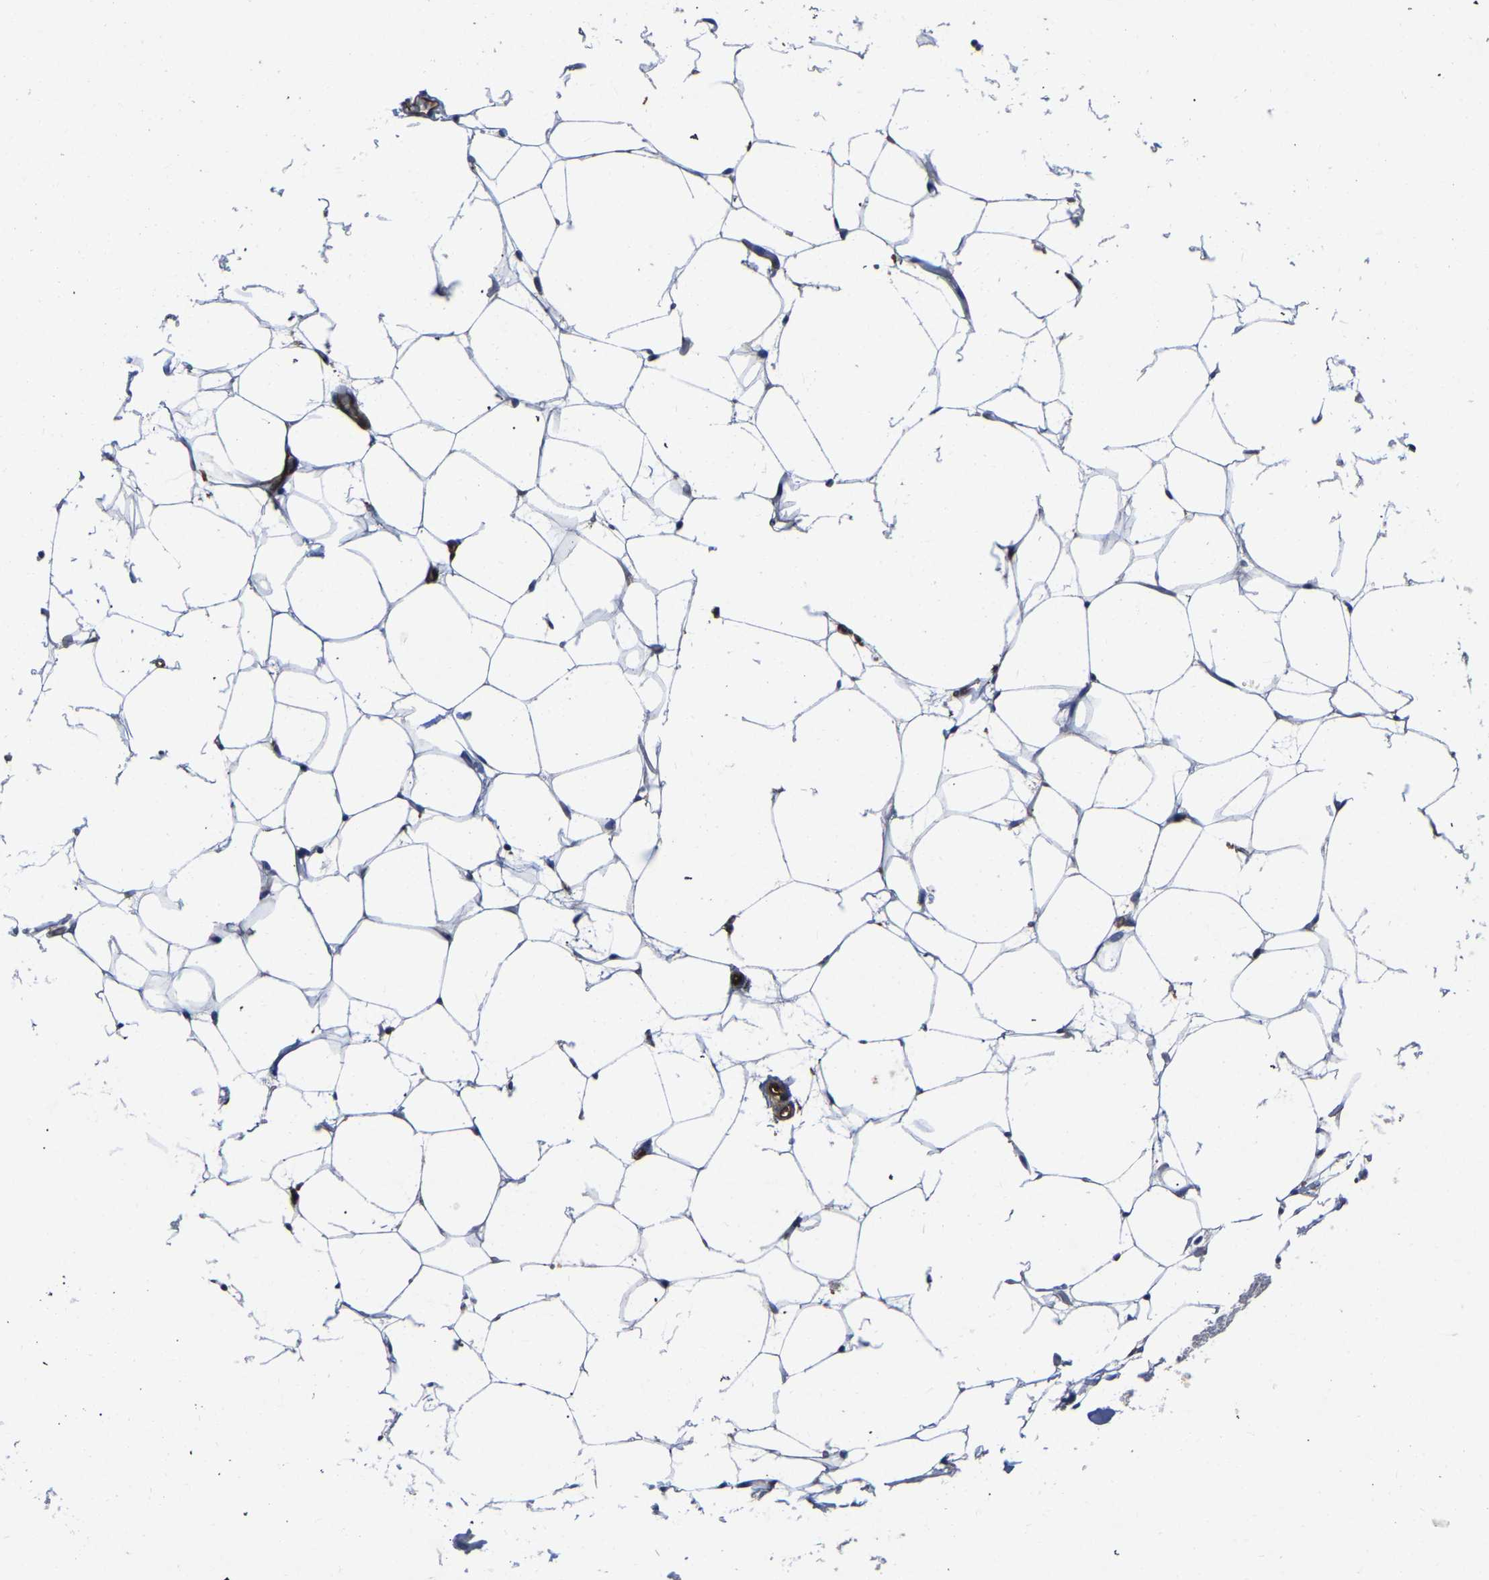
{"staining": {"intensity": "negative", "quantity": "none", "location": "none"}, "tissue": "adipose tissue", "cell_type": "Adipocytes", "image_type": "normal", "snomed": [{"axis": "morphology", "description": "Normal tissue, NOS"}, {"axis": "topography", "description": "Breast"}, {"axis": "topography", "description": "Soft tissue"}], "caption": "This is an immunohistochemistry (IHC) micrograph of normal human adipose tissue. There is no staining in adipocytes.", "gene": "ATG2B", "patient": {"sex": "female", "age": 75}}